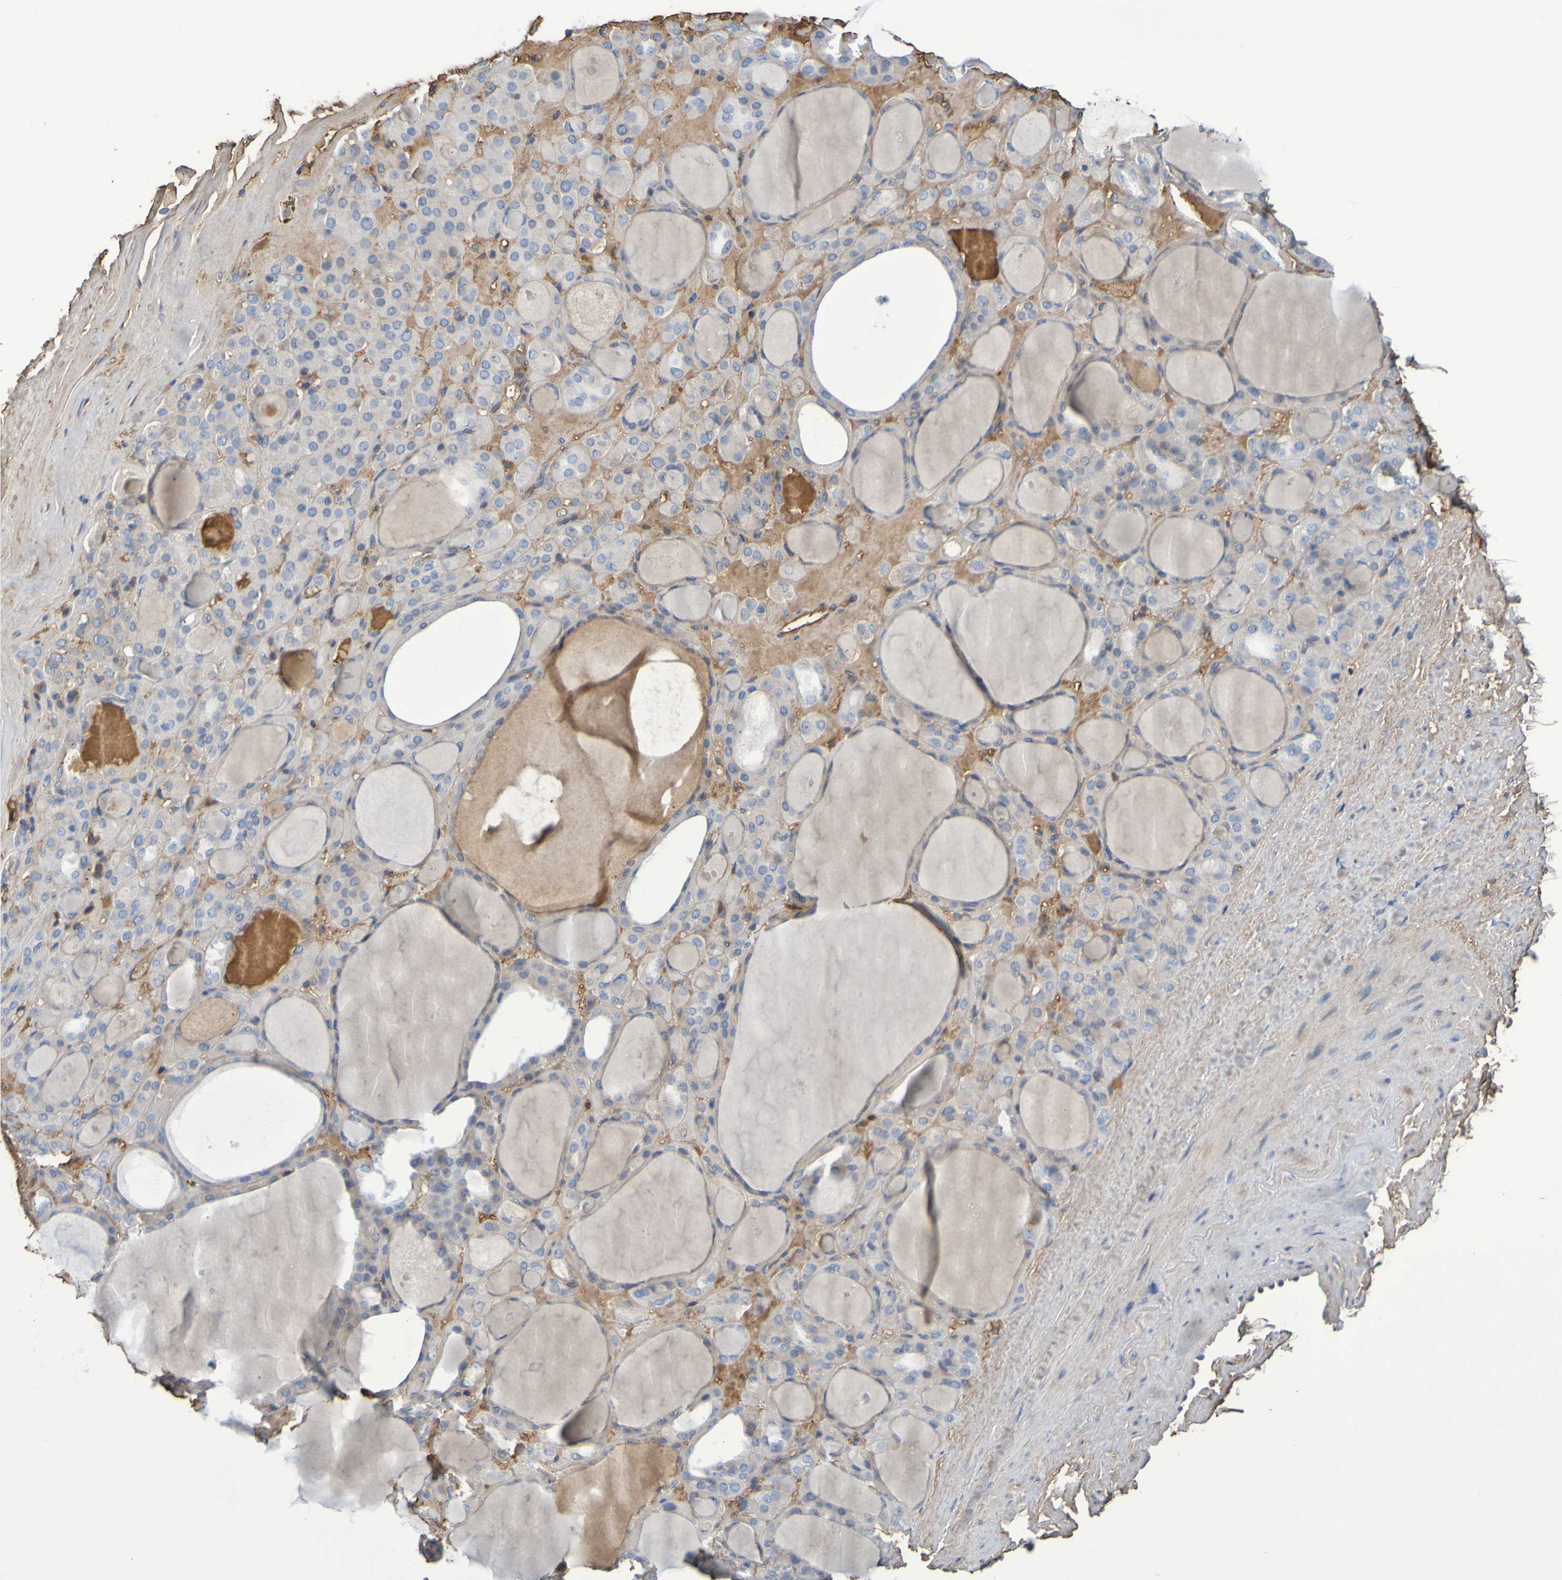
{"staining": {"intensity": "weak", "quantity": "<25%", "location": "cytoplasmic/membranous"}, "tissue": "thyroid gland", "cell_type": "Glandular cells", "image_type": "normal", "snomed": [{"axis": "morphology", "description": "Normal tissue, NOS"}, {"axis": "morphology", "description": "Carcinoma, NOS"}, {"axis": "topography", "description": "Thyroid gland"}], "caption": "Immunohistochemistry histopathology image of benign human thyroid gland stained for a protein (brown), which demonstrates no staining in glandular cells.", "gene": "GAB3", "patient": {"sex": "female", "age": 86}}